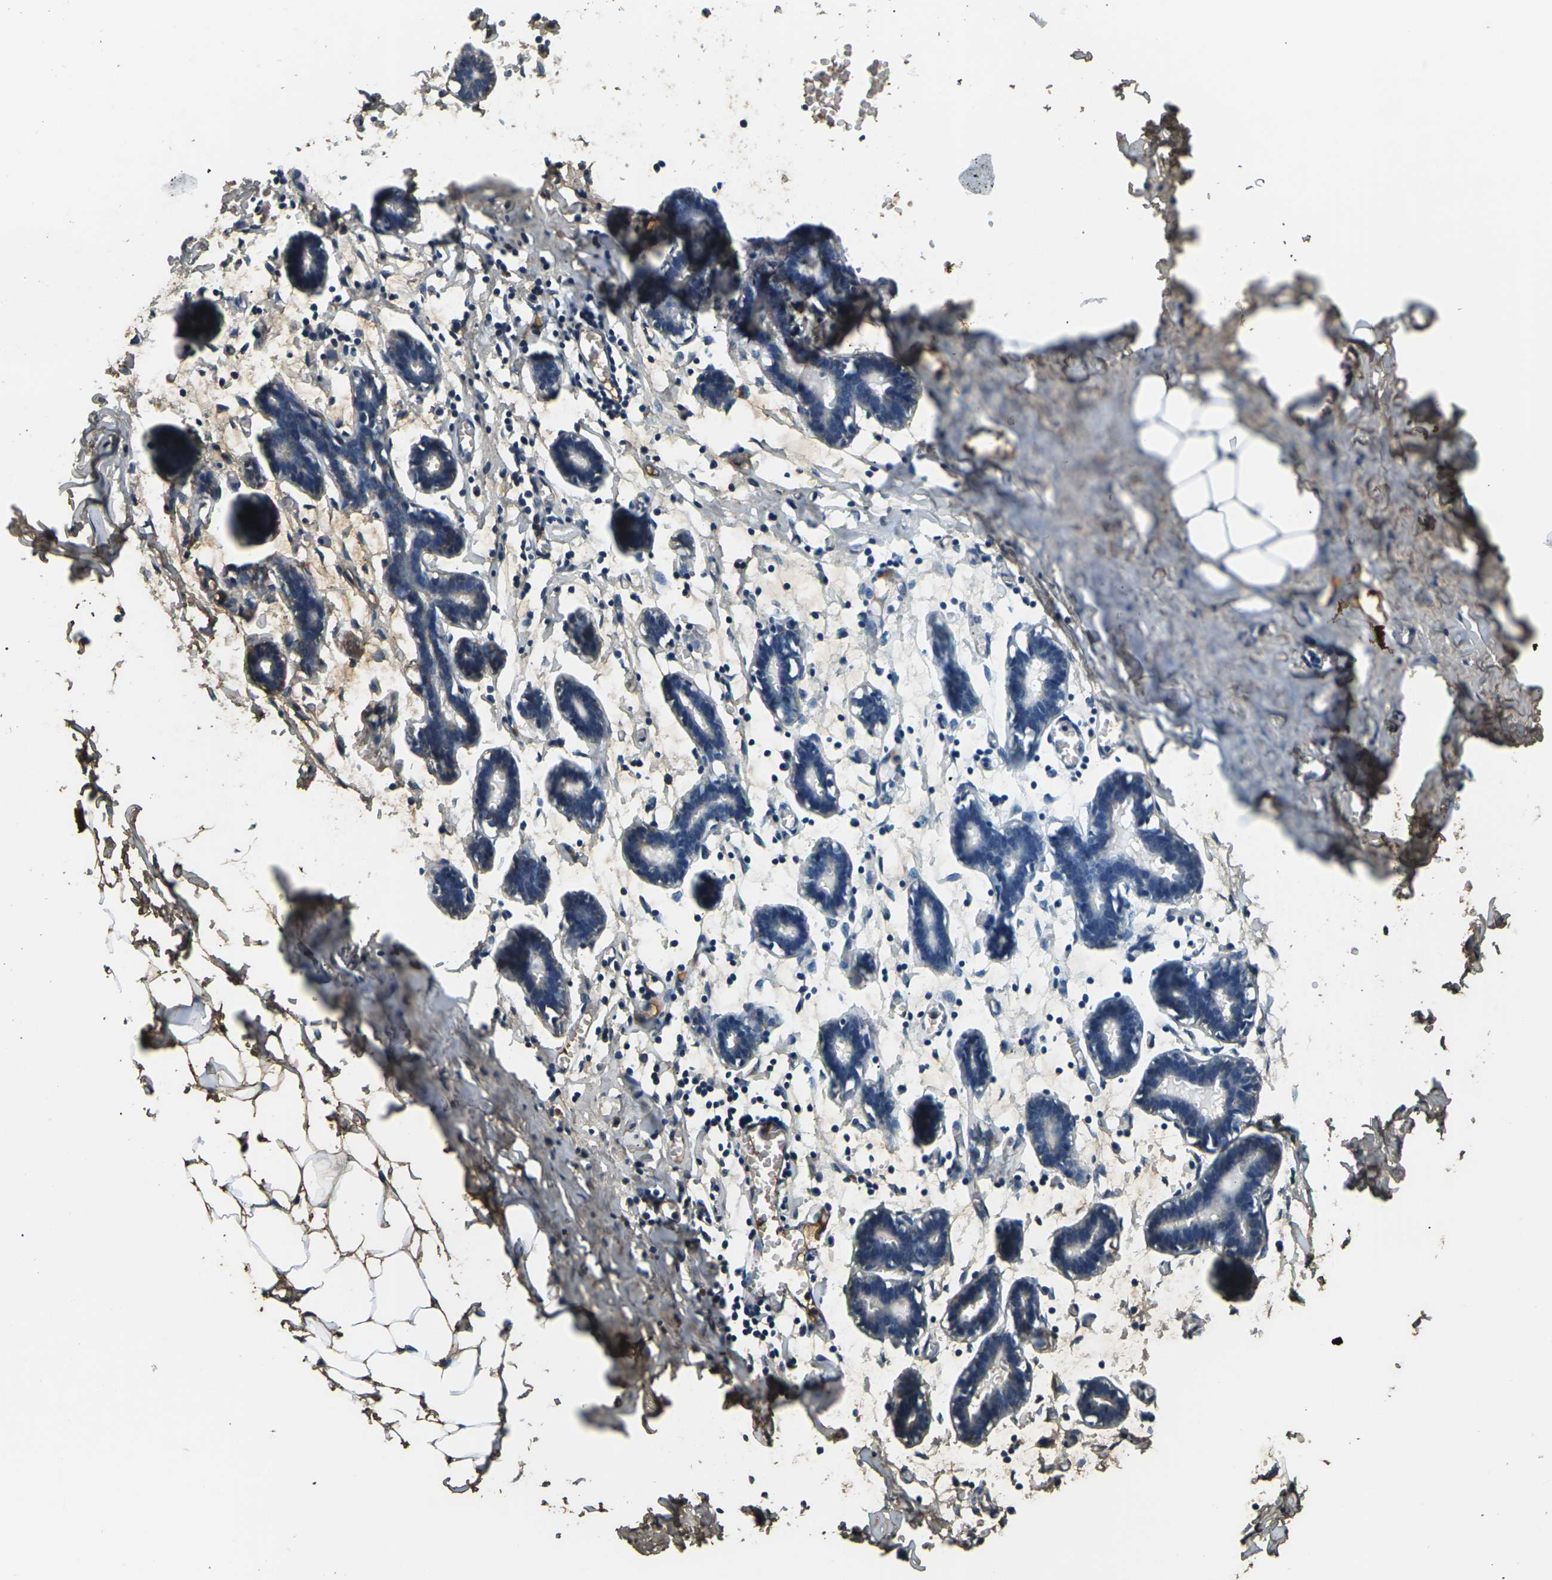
{"staining": {"intensity": "moderate", "quantity": "<25%", "location": "cytoplasmic/membranous"}, "tissue": "breast", "cell_type": "Adipocytes", "image_type": "normal", "snomed": [{"axis": "morphology", "description": "Normal tissue, NOS"}, {"axis": "topography", "description": "Breast"}], "caption": "This histopathology image displays IHC staining of normal breast, with low moderate cytoplasmic/membranous positivity in approximately <25% of adipocytes.", "gene": "CYP1B1", "patient": {"sex": "female", "age": 27}}